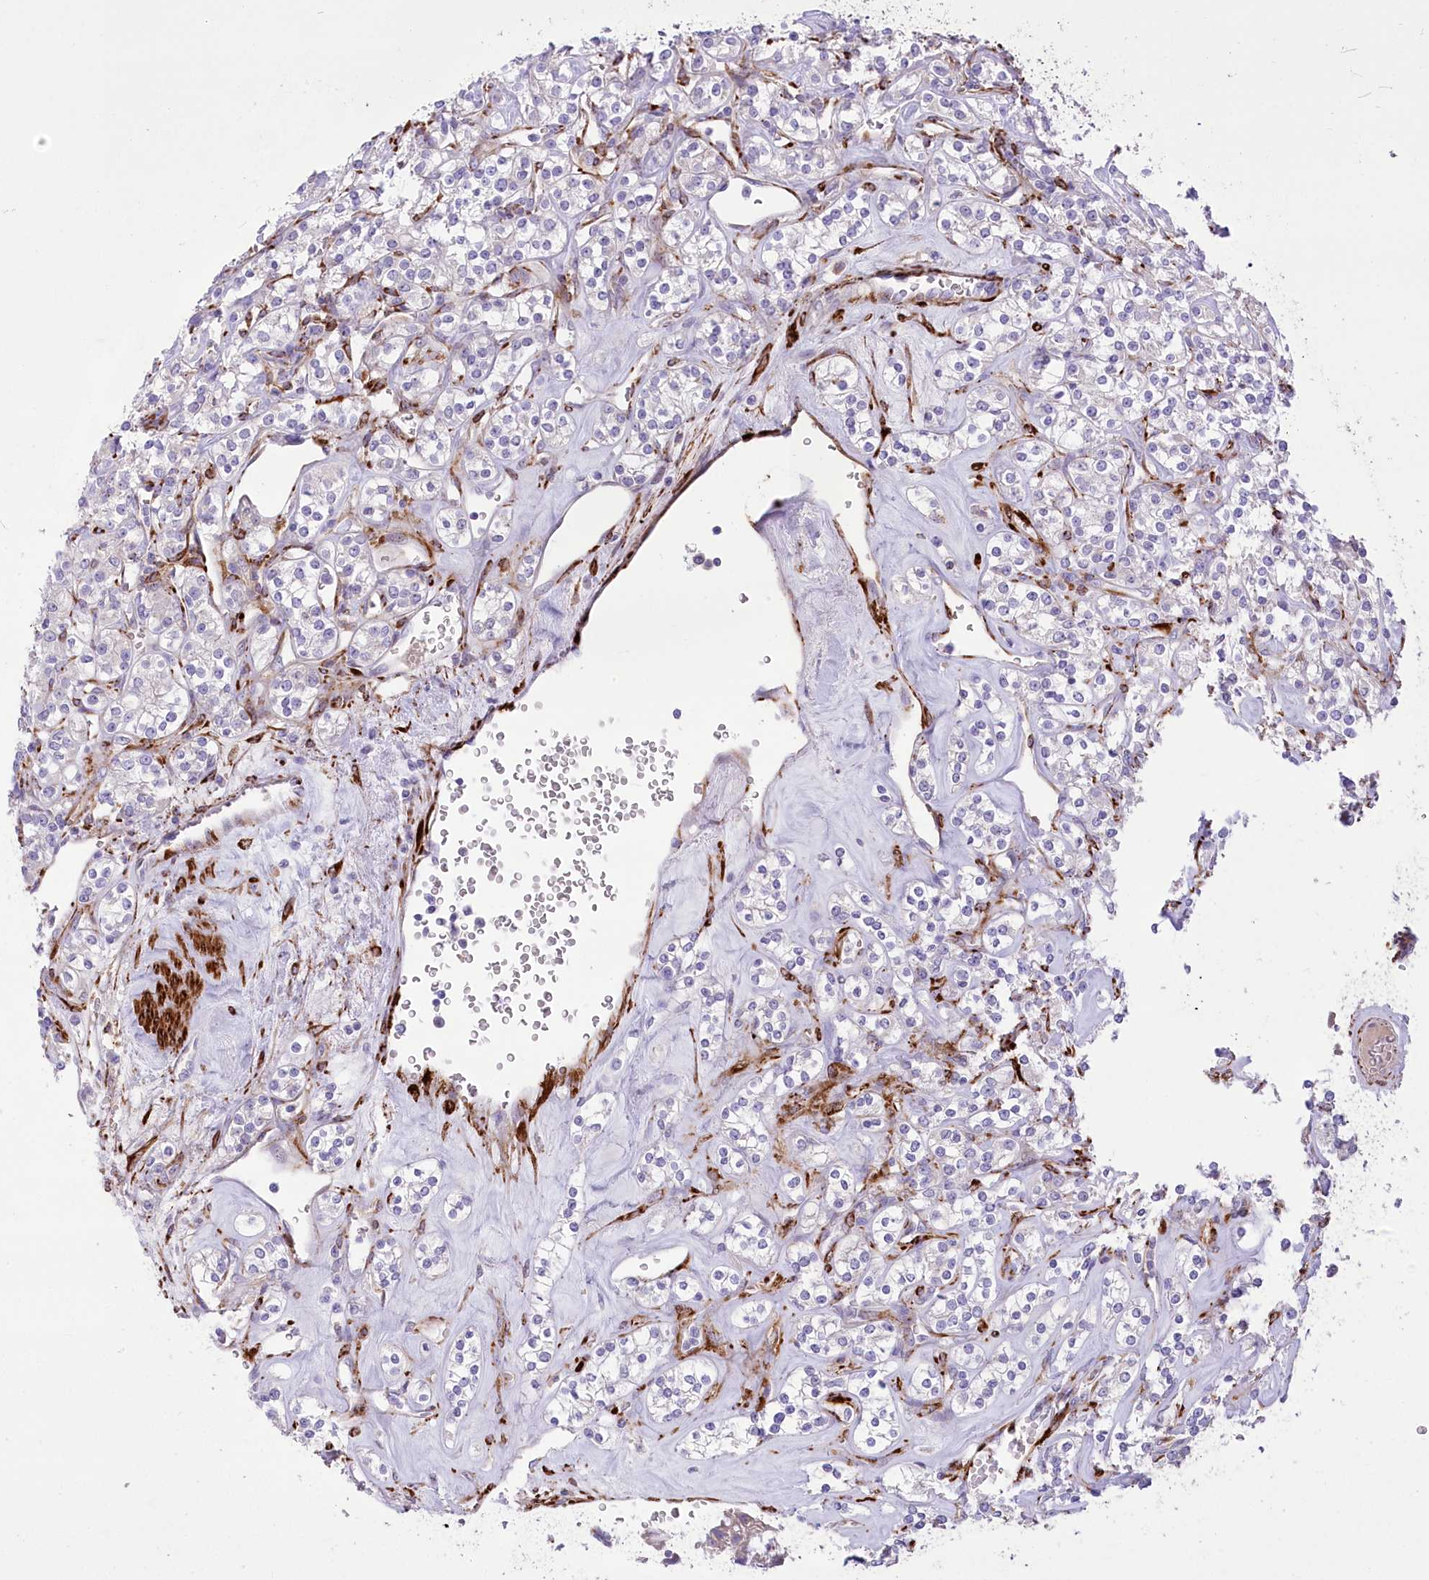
{"staining": {"intensity": "negative", "quantity": "none", "location": "none"}, "tissue": "renal cancer", "cell_type": "Tumor cells", "image_type": "cancer", "snomed": [{"axis": "morphology", "description": "Adenocarcinoma, NOS"}, {"axis": "topography", "description": "Kidney"}], "caption": "Immunohistochemical staining of adenocarcinoma (renal) reveals no significant expression in tumor cells. (Stains: DAB (3,3'-diaminobenzidine) immunohistochemistry with hematoxylin counter stain, Microscopy: brightfield microscopy at high magnification).", "gene": "ANGPTL3", "patient": {"sex": "male", "age": 77}}